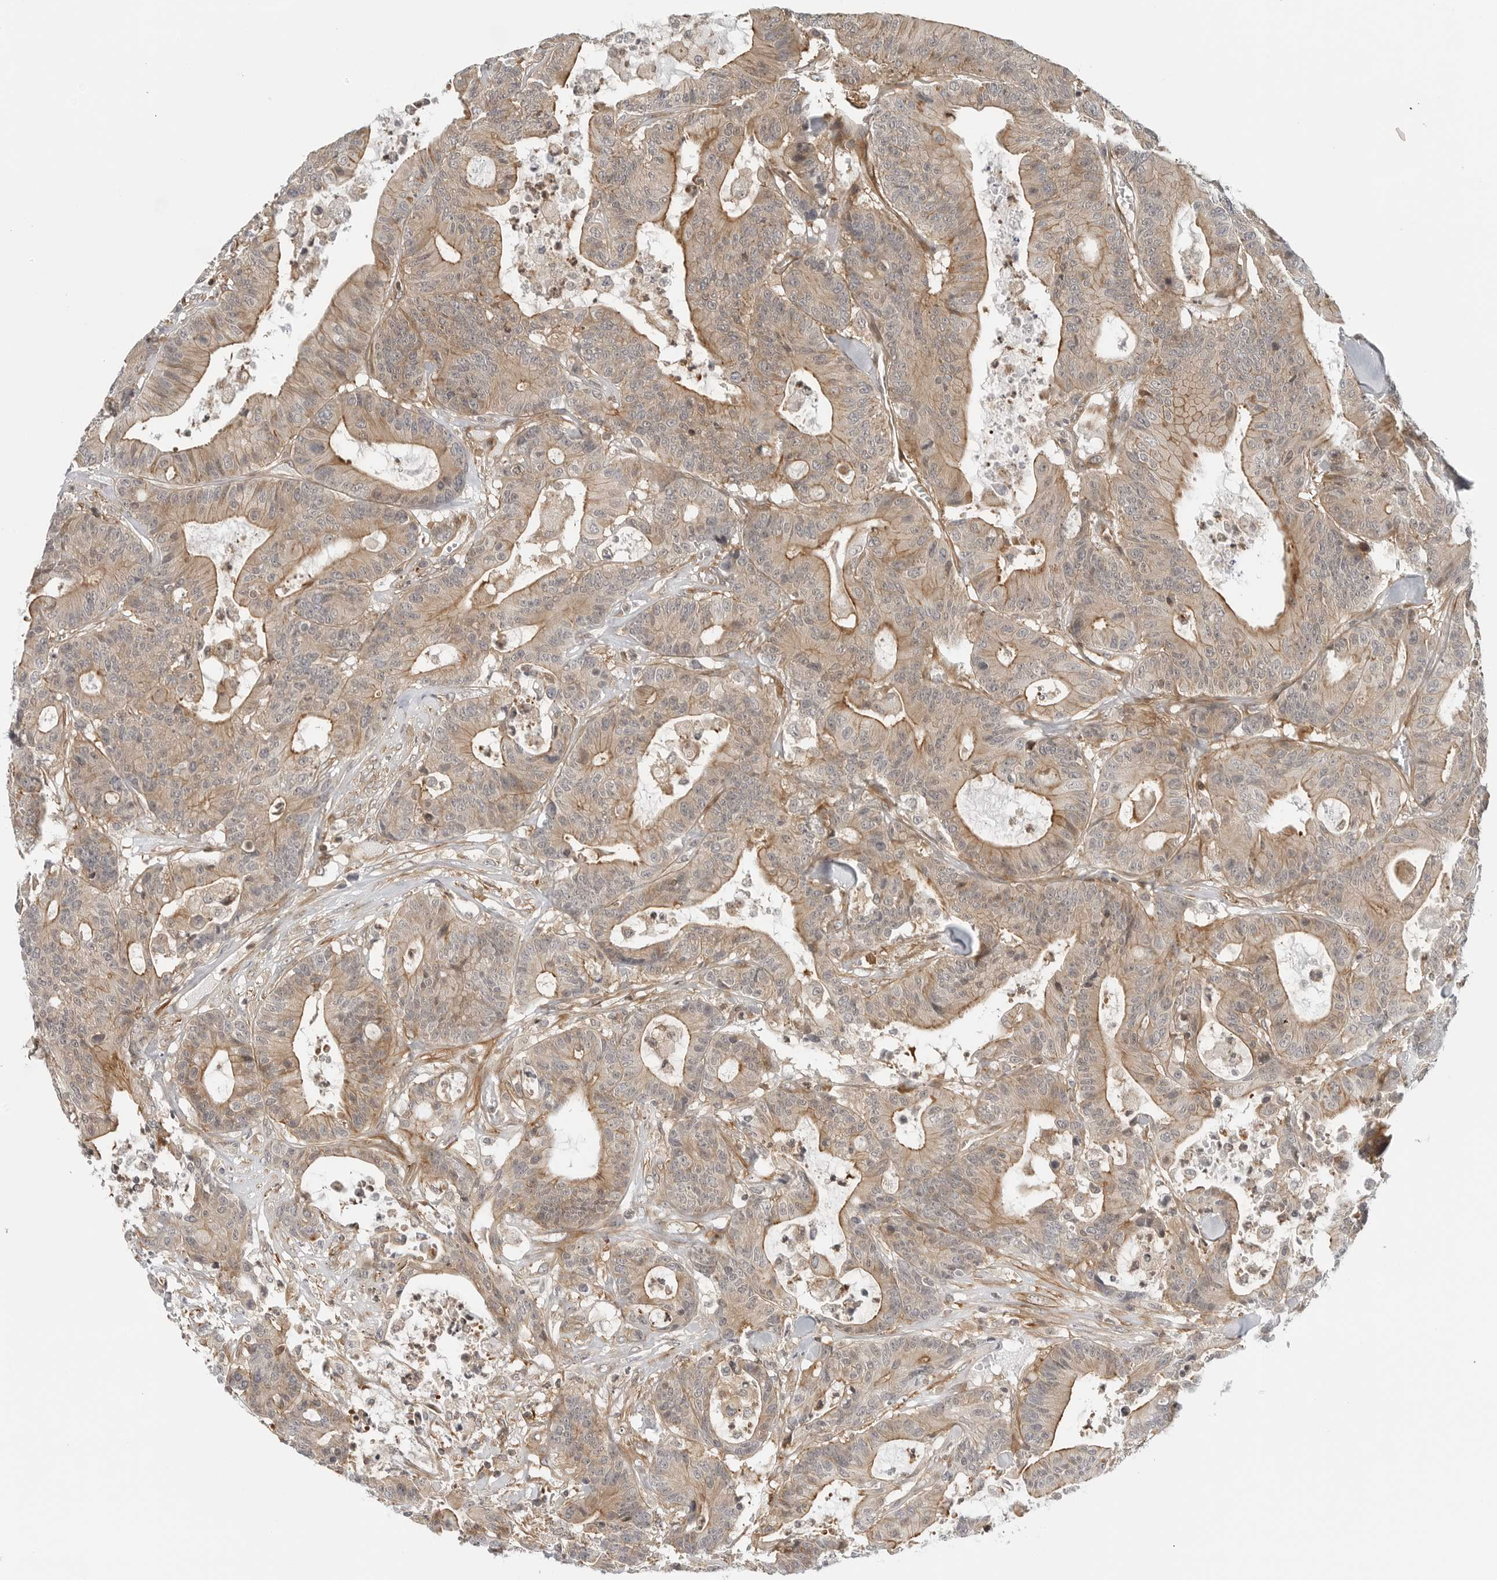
{"staining": {"intensity": "moderate", "quantity": "<25%", "location": "cytoplasmic/membranous"}, "tissue": "colorectal cancer", "cell_type": "Tumor cells", "image_type": "cancer", "snomed": [{"axis": "morphology", "description": "Adenocarcinoma, NOS"}, {"axis": "topography", "description": "Colon"}], "caption": "There is low levels of moderate cytoplasmic/membranous positivity in tumor cells of adenocarcinoma (colorectal), as demonstrated by immunohistochemical staining (brown color).", "gene": "STXBP3", "patient": {"sex": "female", "age": 84}}